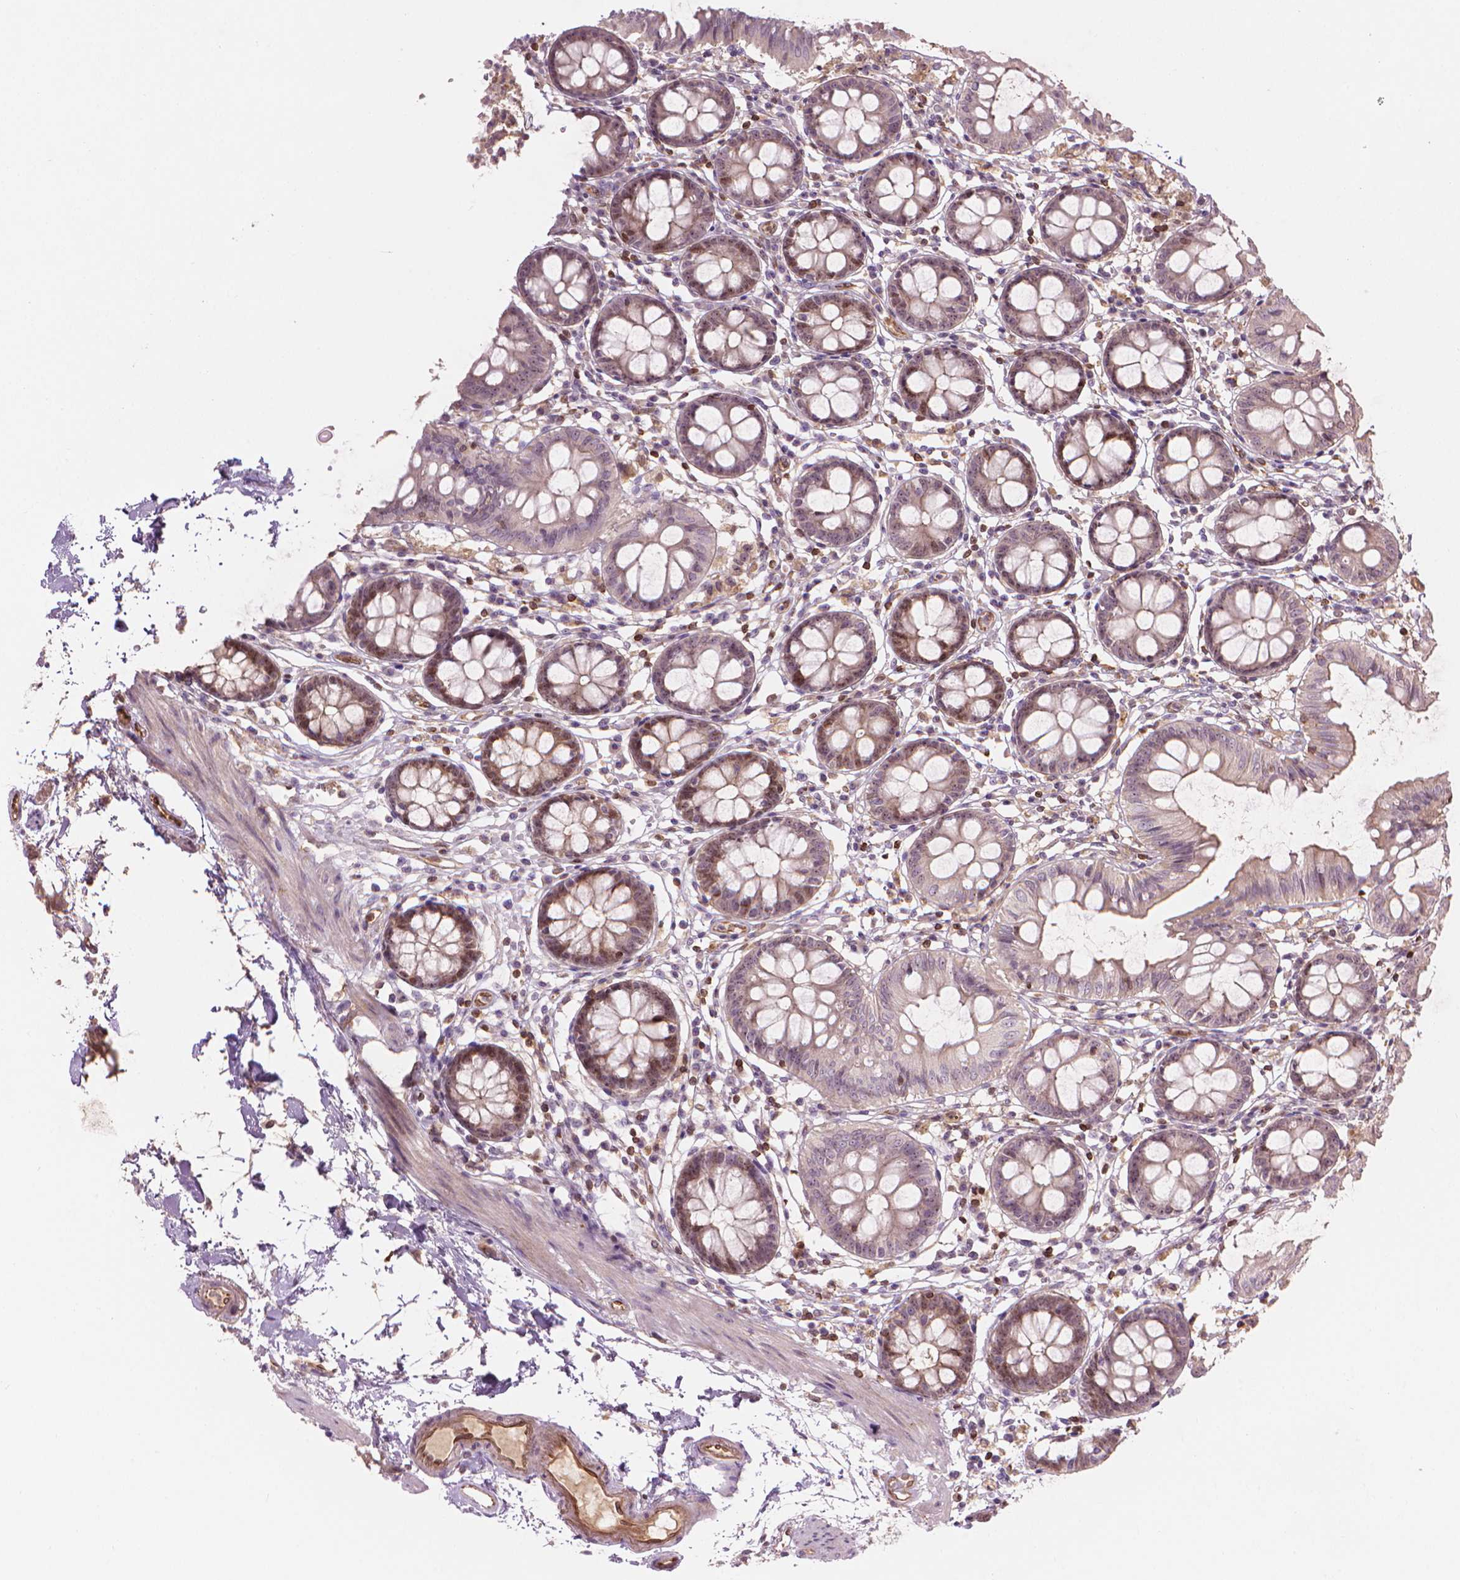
{"staining": {"intensity": "moderate", "quantity": ">75%", "location": "cytoplasmic/membranous"}, "tissue": "colon", "cell_type": "Endothelial cells", "image_type": "normal", "snomed": [{"axis": "morphology", "description": "Normal tissue, NOS"}, {"axis": "topography", "description": "Colon"}], "caption": "High-power microscopy captured an immunohistochemistry histopathology image of unremarkable colon, revealing moderate cytoplasmic/membranous staining in approximately >75% of endothelial cells.", "gene": "SMC2", "patient": {"sex": "female", "age": 84}}